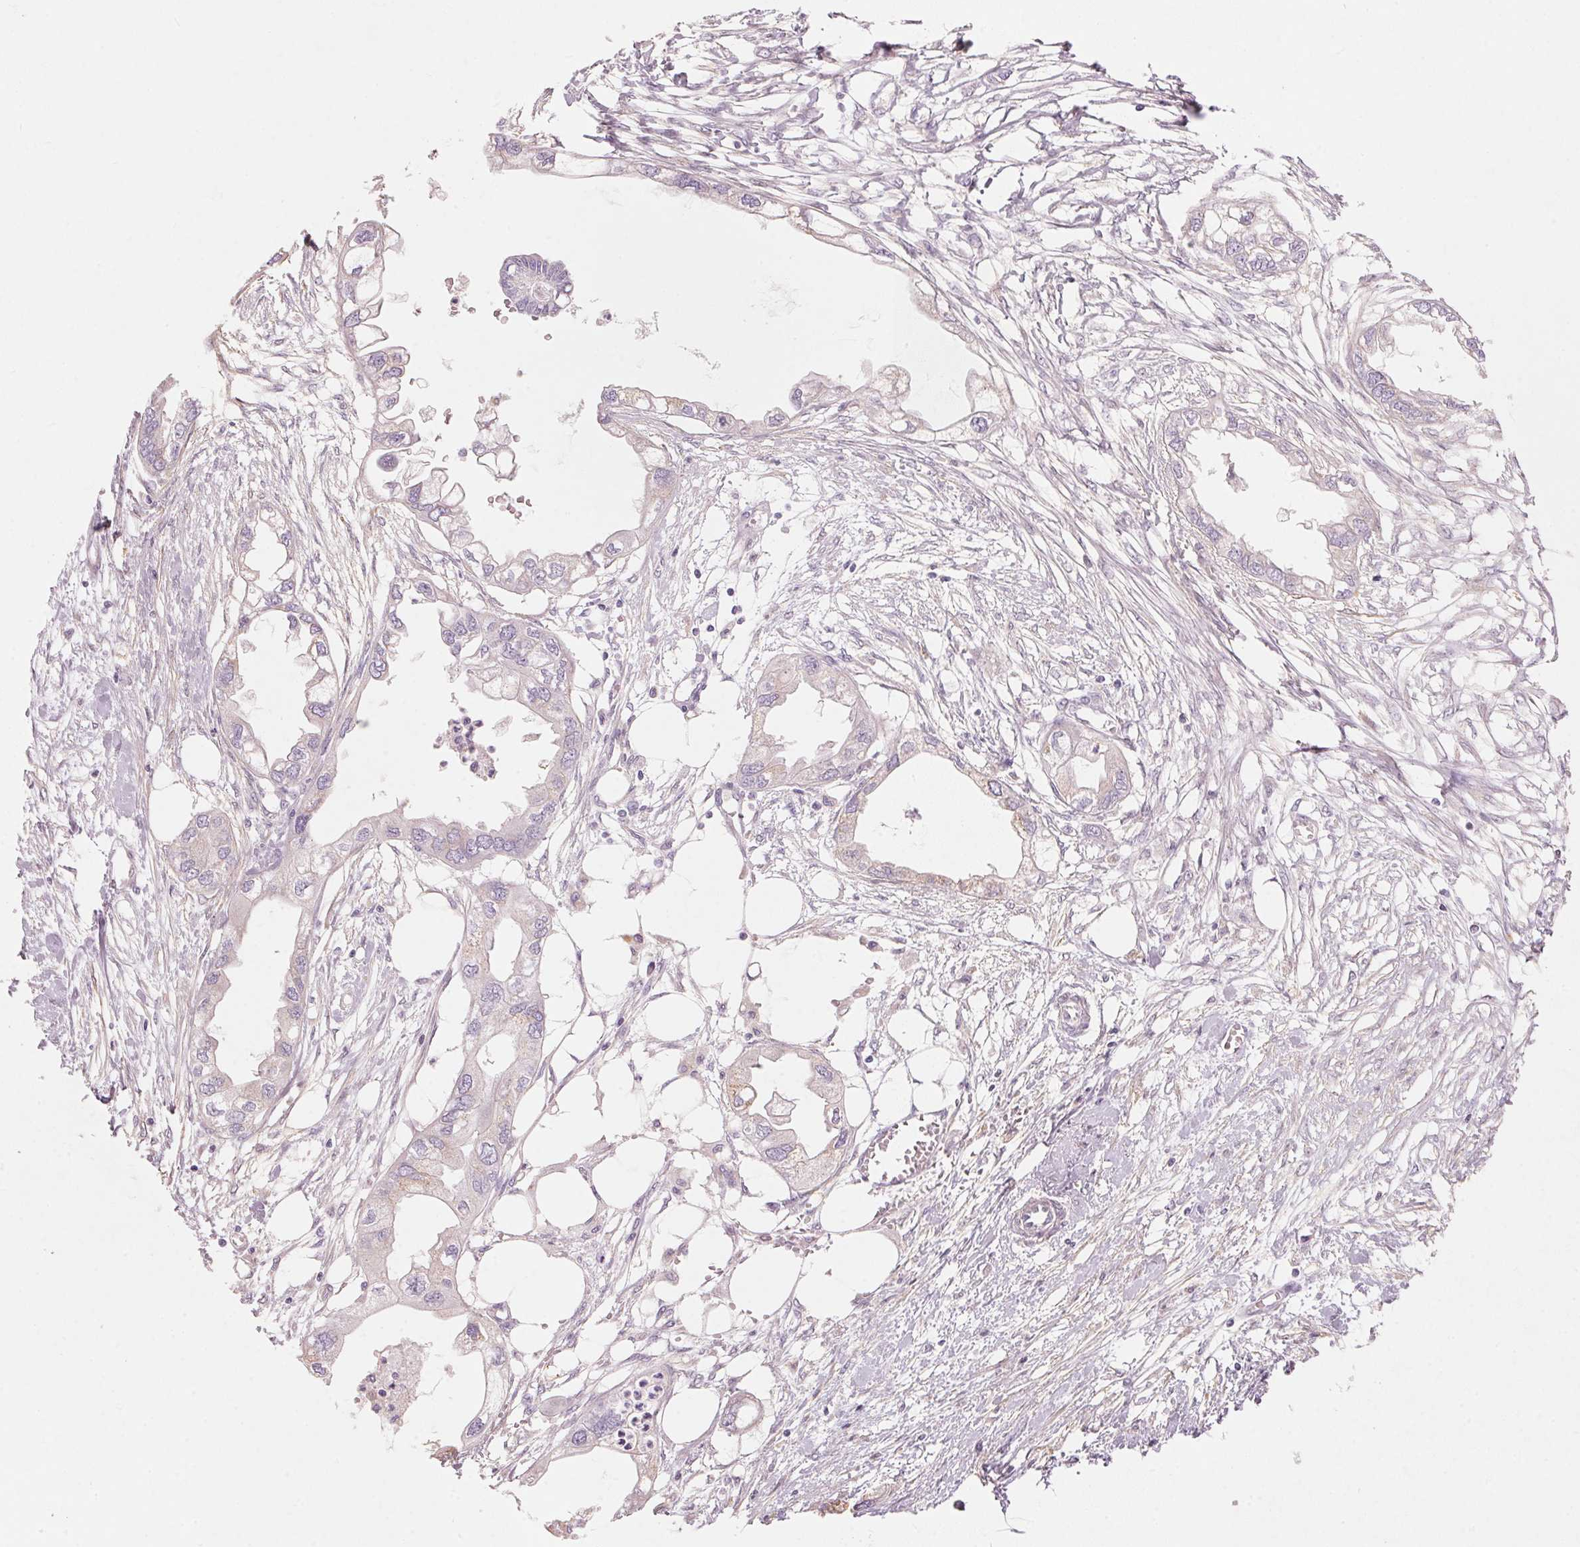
{"staining": {"intensity": "negative", "quantity": "none", "location": "none"}, "tissue": "endometrial cancer", "cell_type": "Tumor cells", "image_type": "cancer", "snomed": [{"axis": "morphology", "description": "Adenocarcinoma, NOS"}, {"axis": "morphology", "description": "Adenocarcinoma, metastatic, NOS"}, {"axis": "topography", "description": "Adipose tissue"}, {"axis": "topography", "description": "Endometrium"}], "caption": "An image of metastatic adenocarcinoma (endometrial) stained for a protein reveals no brown staining in tumor cells.", "gene": "DRAM2", "patient": {"sex": "female", "age": 67}}